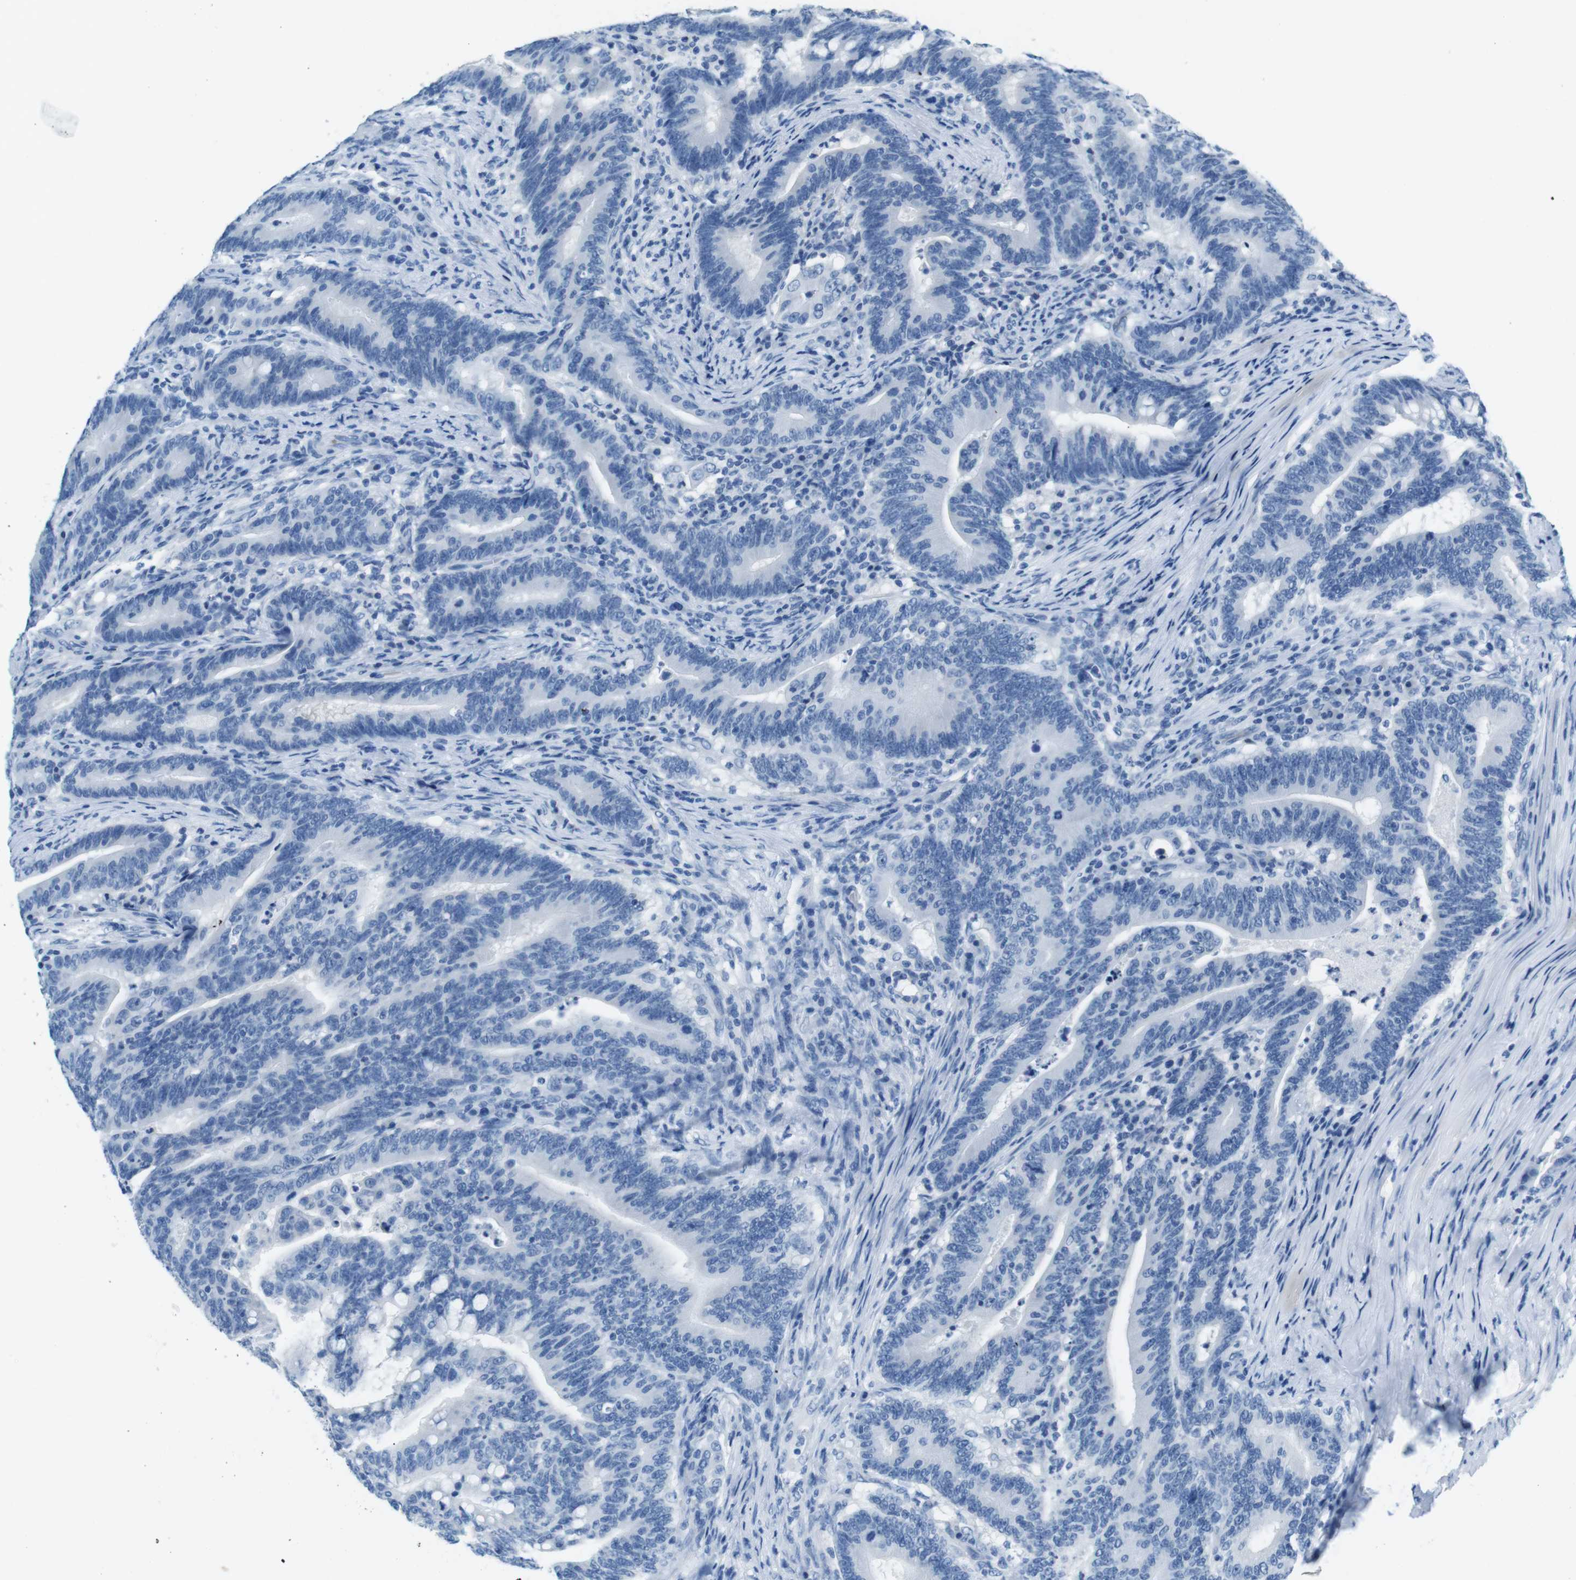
{"staining": {"intensity": "negative", "quantity": "none", "location": "none"}, "tissue": "colorectal cancer", "cell_type": "Tumor cells", "image_type": "cancer", "snomed": [{"axis": "morphology", "description": "Normal tissue, NOS"}, {"axis": "morphology", "description": "Adenocarcinoma, NOS"}, {"axis": "topography", "description": "Colon"}], "caption": "IHC micrograph of neoplastic tissue: human colorectal cancer (adenocarcinoma) stained with DAB (3,3'-diaminobenzidine) displays no significant protein staining in tumor cells. The staining was performed using DAB (3,3'-diaminobenzidine) to visualize the protein expression in brown, while the nuclei were stained in blue with hematoxylin (Magnification: 20x).", "gene": "TFAP2C", "patient": {"sex": "female", "age": 66}}